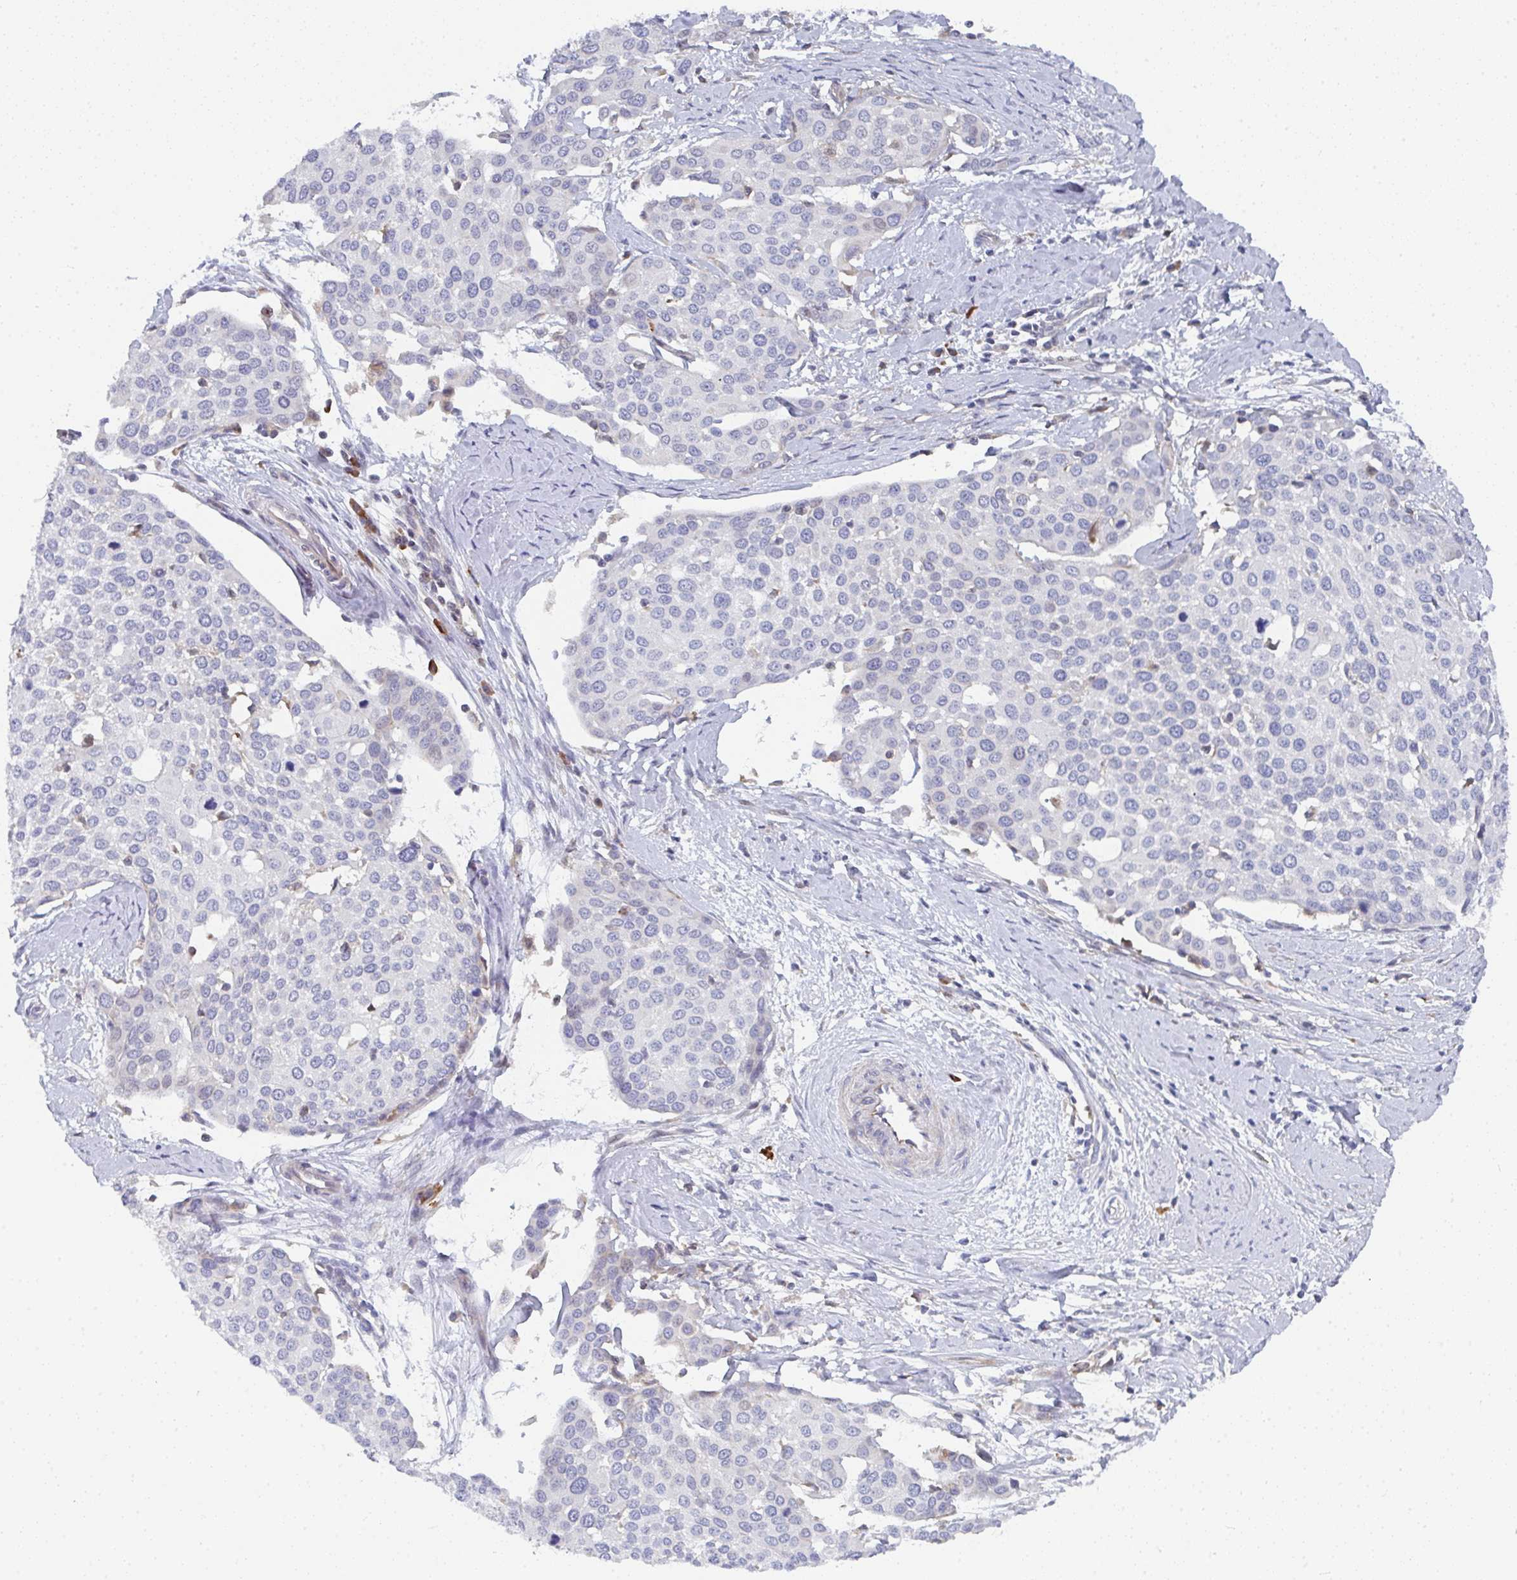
{"staining": {"intensity": "negative", "quantity": "none", "location": "none"}, "tissue": "cervical cancer", "cell_type": "Tumor cells", "image_type": "cancer", "snomed": [{"axis": "morphology", "description": "Squamous cell carcinoma, NOS"}, {"axis": "topography", "description": "Cervix"}], "caption": "IHC micrograph of neoplastic tissue: human cervical cancer (squamous cell carcinoma) stained with DAB (3,3'-diaminobenzidine) shows no significant protein positivity in tumor cells.", "gene": "KLHL33", "patient": {"sex": "female", "age": 44}}